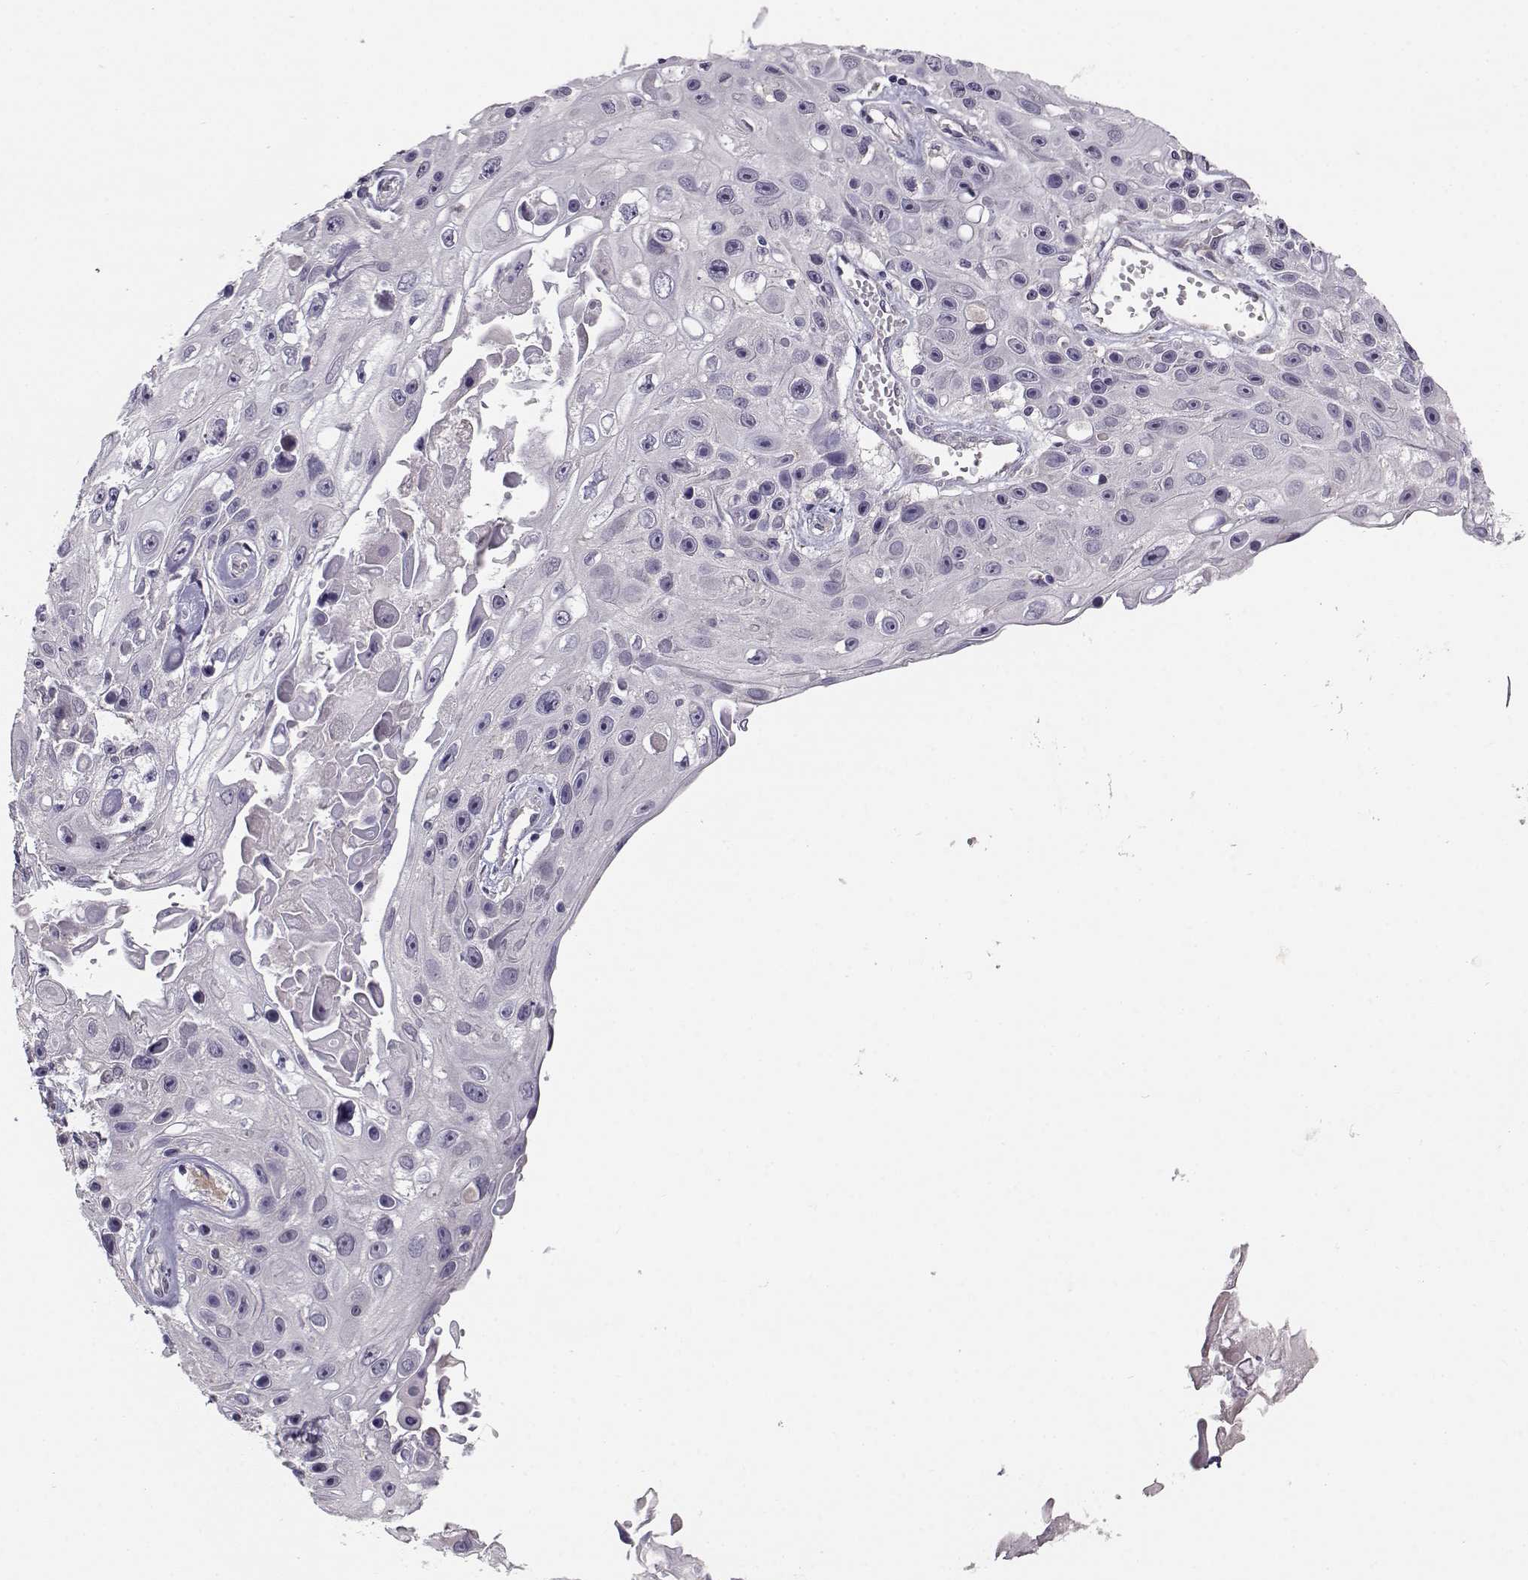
{"staining": {"intensity": "negative", "quantity": "none", "location": "none"}, "tissue": "skin cancer", "cell_type": "Tumor cells", "image_type": "cancer", "snomed": [{"axis": "morphology", "description": "Squamous cell carcinoma, NOS"}, {"axis": "topography", "description": "Skin"}], "caption": "Skin squamous cell carcinoma was stained to show a protein in brown. There is no significant staining in tumor cells. (DAB immunohistochemistry, high magnification).", "gene": "TMEM145", "patient": {"sex": "male", "age": 82}}